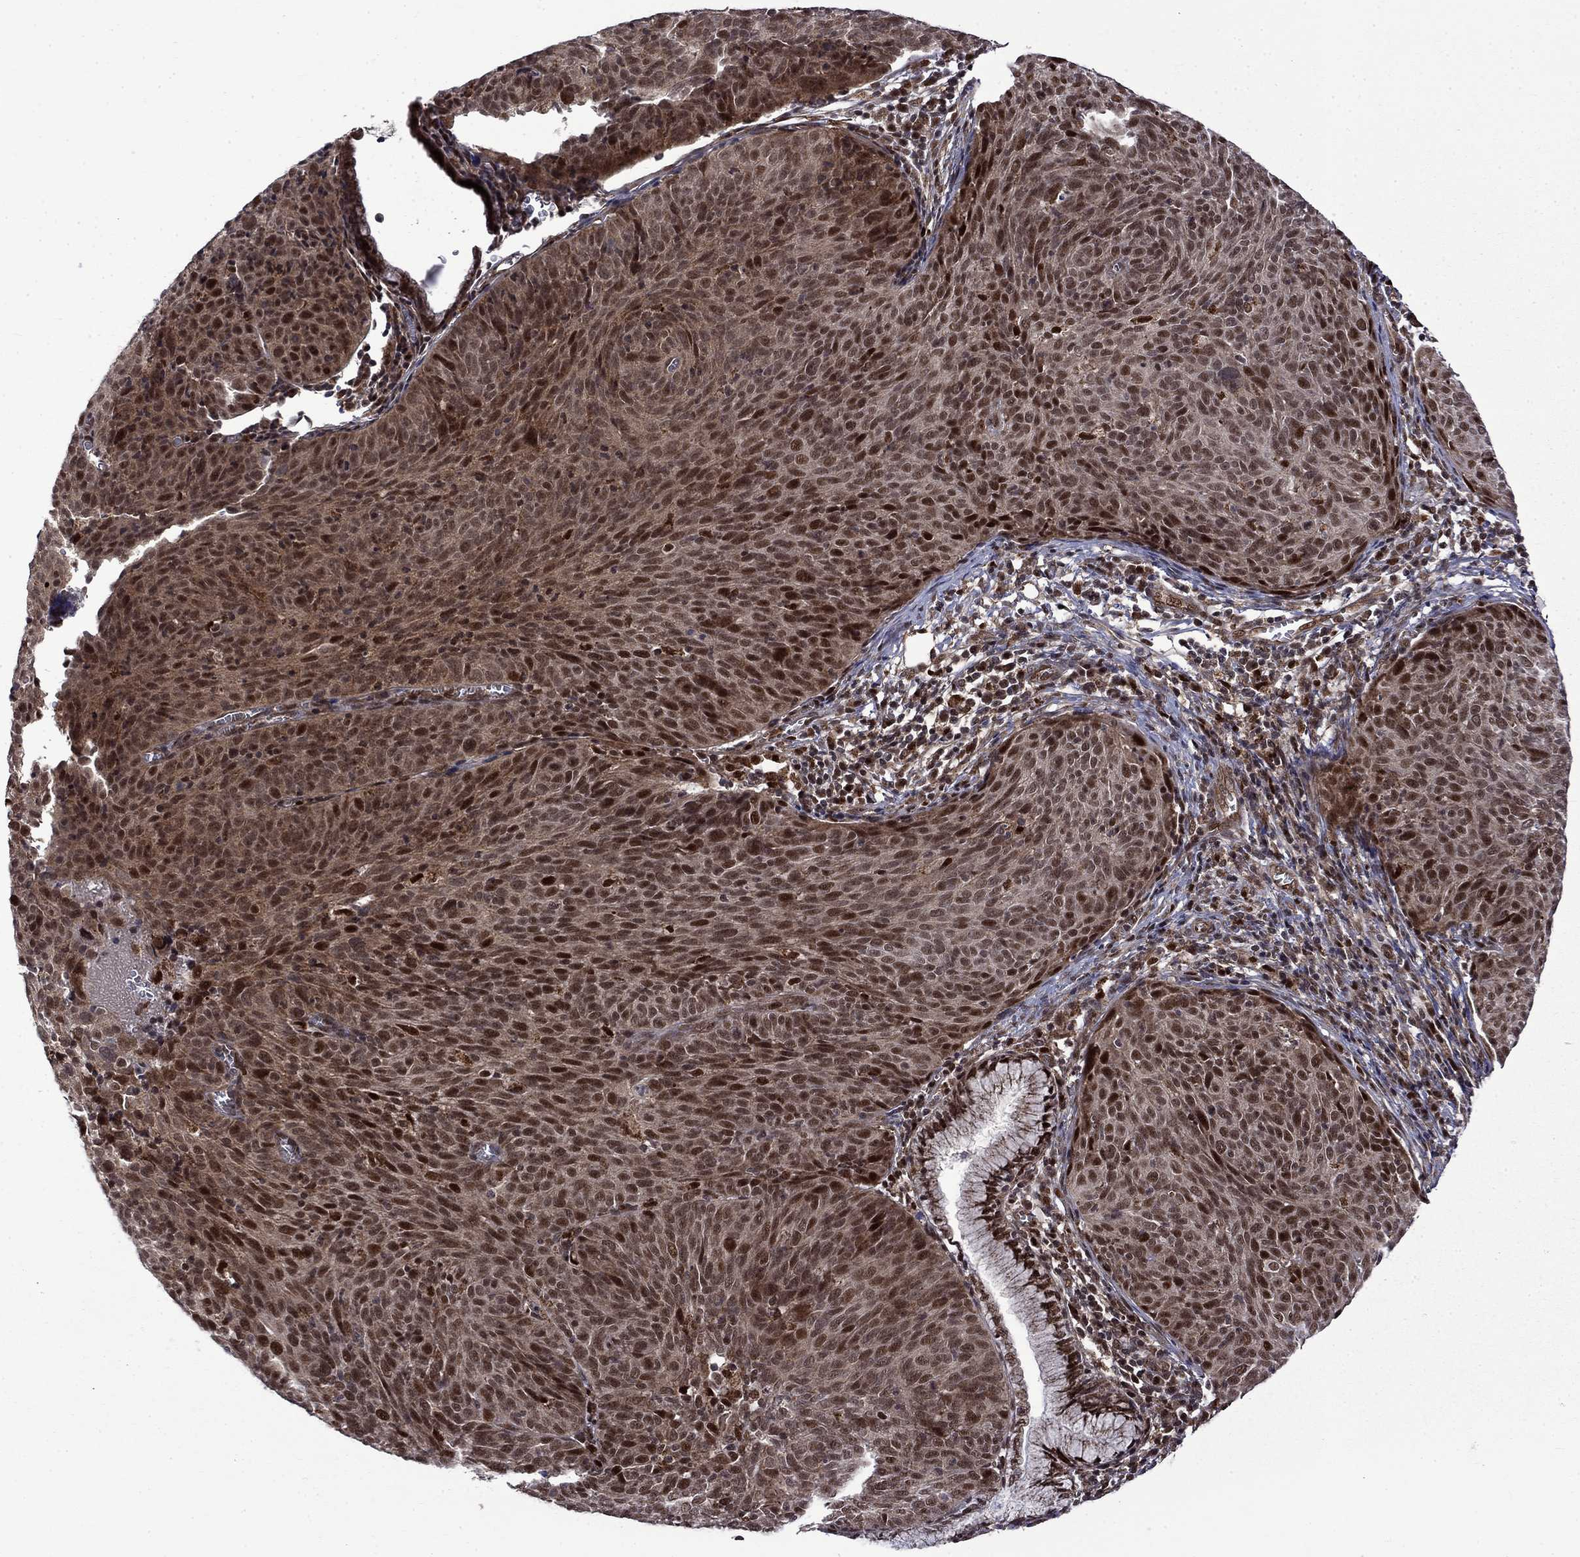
{"staining": {"intensity": "moderate", "quantity": ">75%", "location": "cytoplasmic/membranous,nuclear"}, "tissue": "cervical cancer", "cell_type": "Tumor cells", "image_type": "cancer", "snomed": [{"axis": "morphology", "description": "Squamous cell carcinoma, NOS"}, {"axis": "topography", "description": "Cervix"}], "caption": "Protein positivity by immunohistochemistry (IHC) exhibits moderate cytoplasmic/membranous and nuclear positivity in about >75% of tumor cells in cervical cancer. The staining is performed using DAB (3,3'-diaminobenzidine) brown chromogen to label protein expression. The nuclei are counter-stained blue using hematoxylin.", "gene": "KPNA3", "patient": {"sex": "female", "age": 39}}